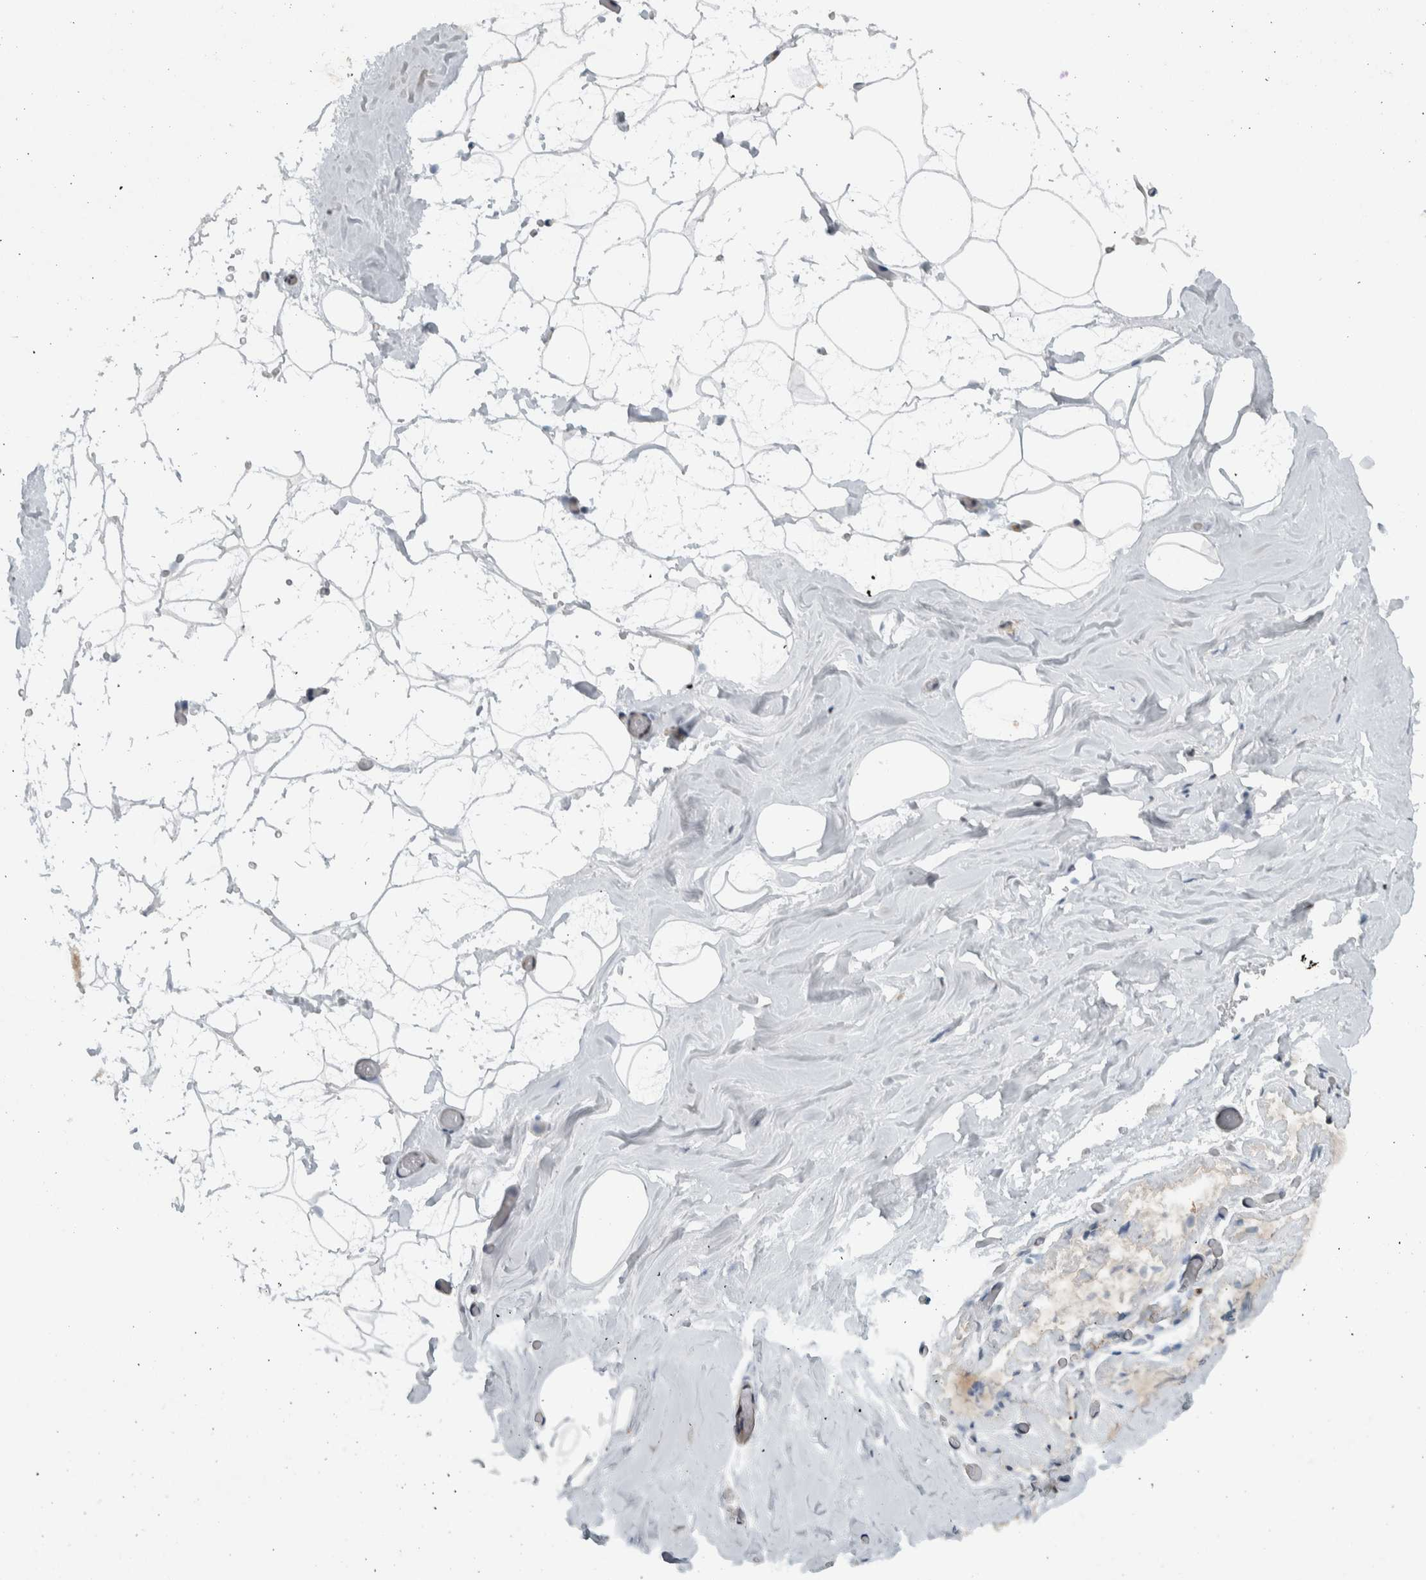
{"staining": {"intensity": "negative", "quantity": "none", "location": "none"}, "tissue": "adipose tissue", "cell_type": "Adipocytes", "image_type": "normal", "snomed": [{"axis": "morphology", "description": "Normal tissue, NOS"}, {"axis": "morphology", "description": "Fibrosis, NOS"}, {"axis": "topography", "description": "Breast"}, {"axis": "topography", "description": "Adipose tissue"}], "caption": "Immunohistochemistry (IHC) photomicrograph of normal human adipose tissue stained for a protein (brown), which exhibits no staining in adipocytes.", "gene": "CCDC43", "patient": {"sex": "female", "age": 39}}